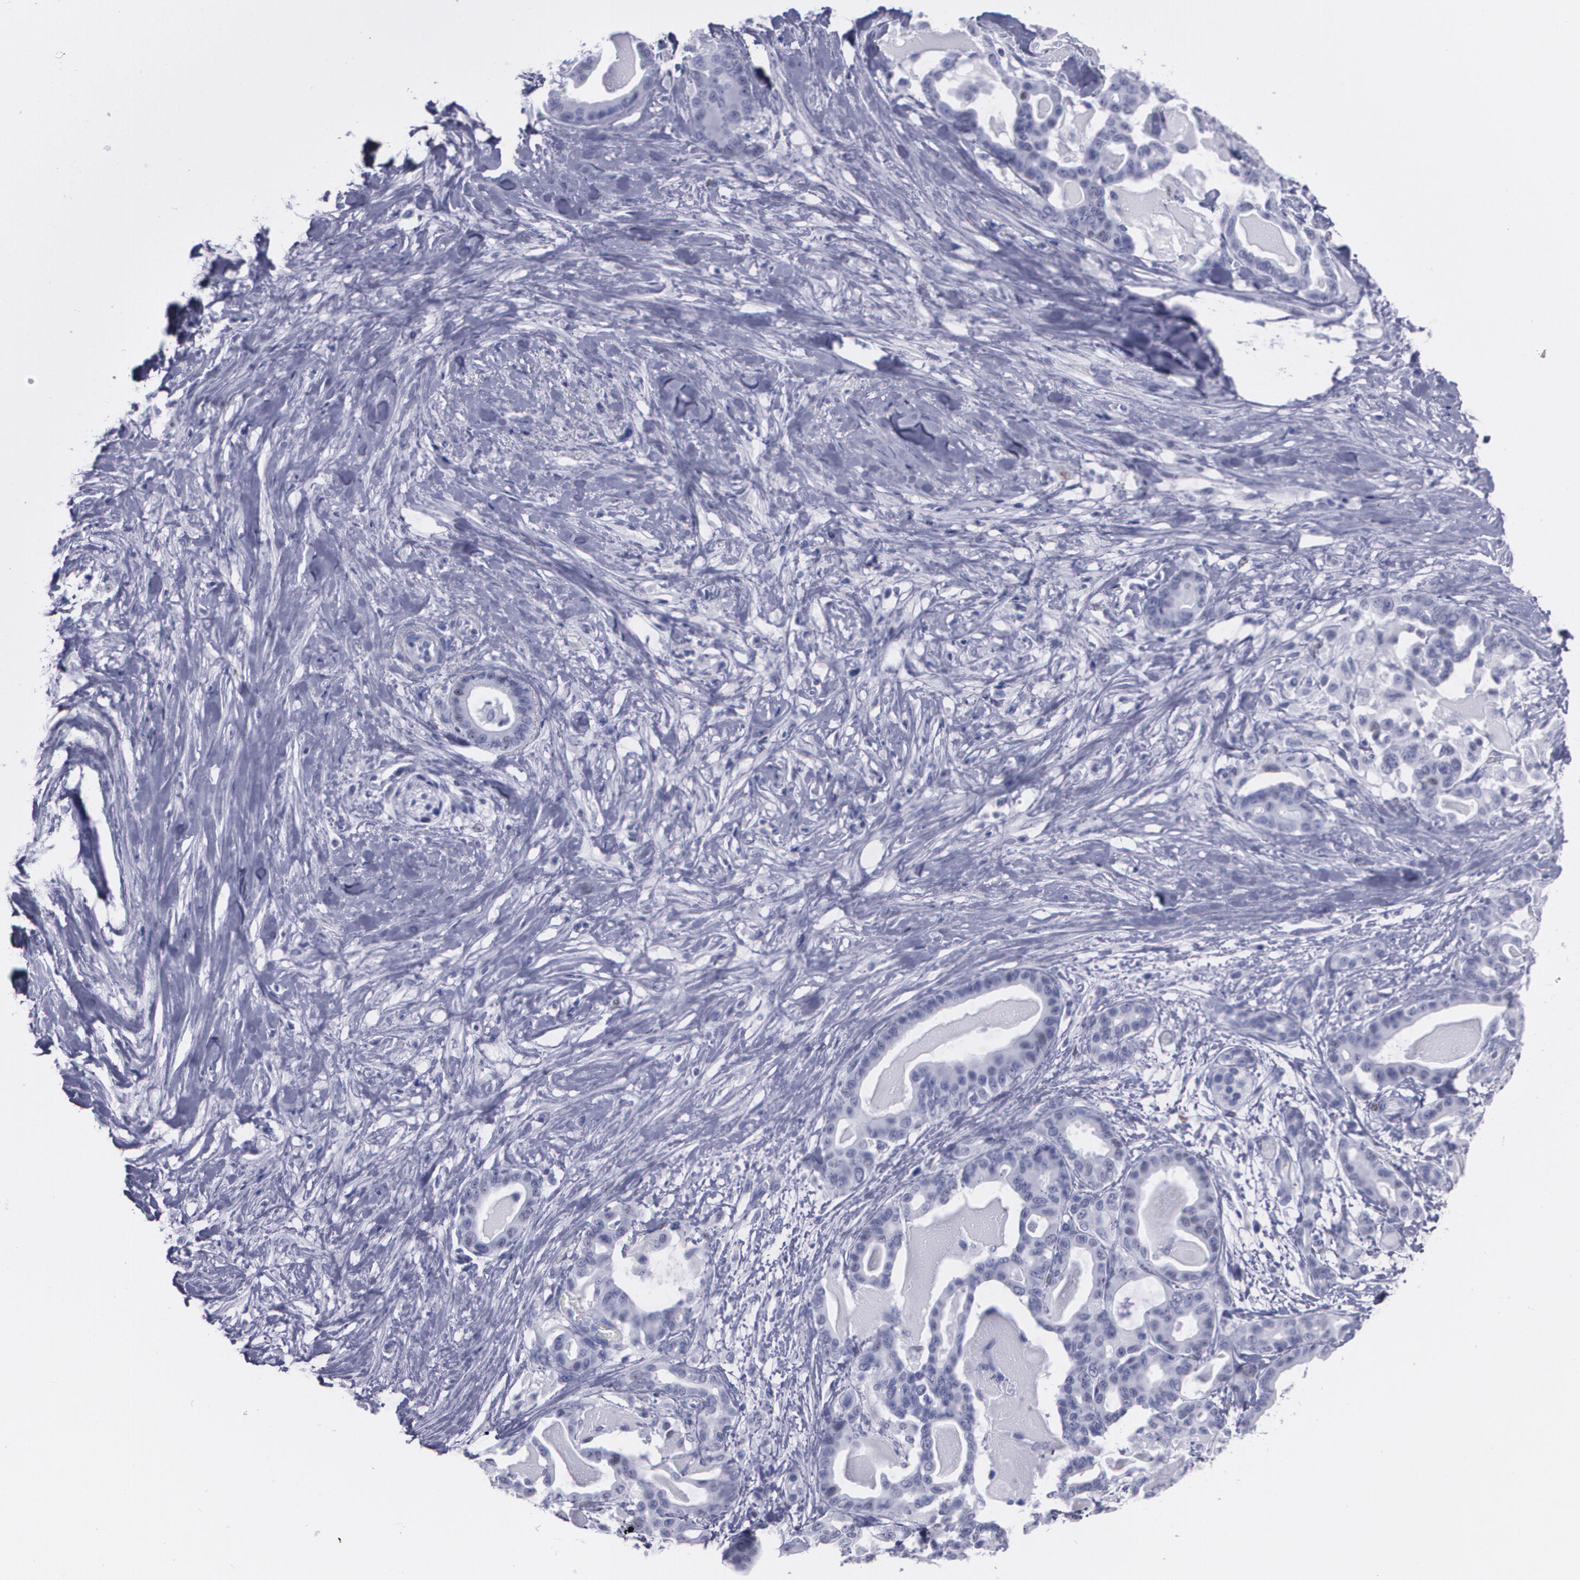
{"staining": {"intensity": "negative", "quantity": "none", "location": "none"}, "tissue": "pancreatic cancer", "cell_type": "Tumor cells", "image_type": "cancer", "snomed": [{"axis": "morphology", "description": "Adenocarcinoma, NOS"}, {"axis": "topography", "description": "Pancreas"}], "caption": "A histopathology image of pancreatic cancer stained for a protein displays no brown staining in tumor cells.", "gene": "TP53", "patient": {"sex": "male", "age": 63}}